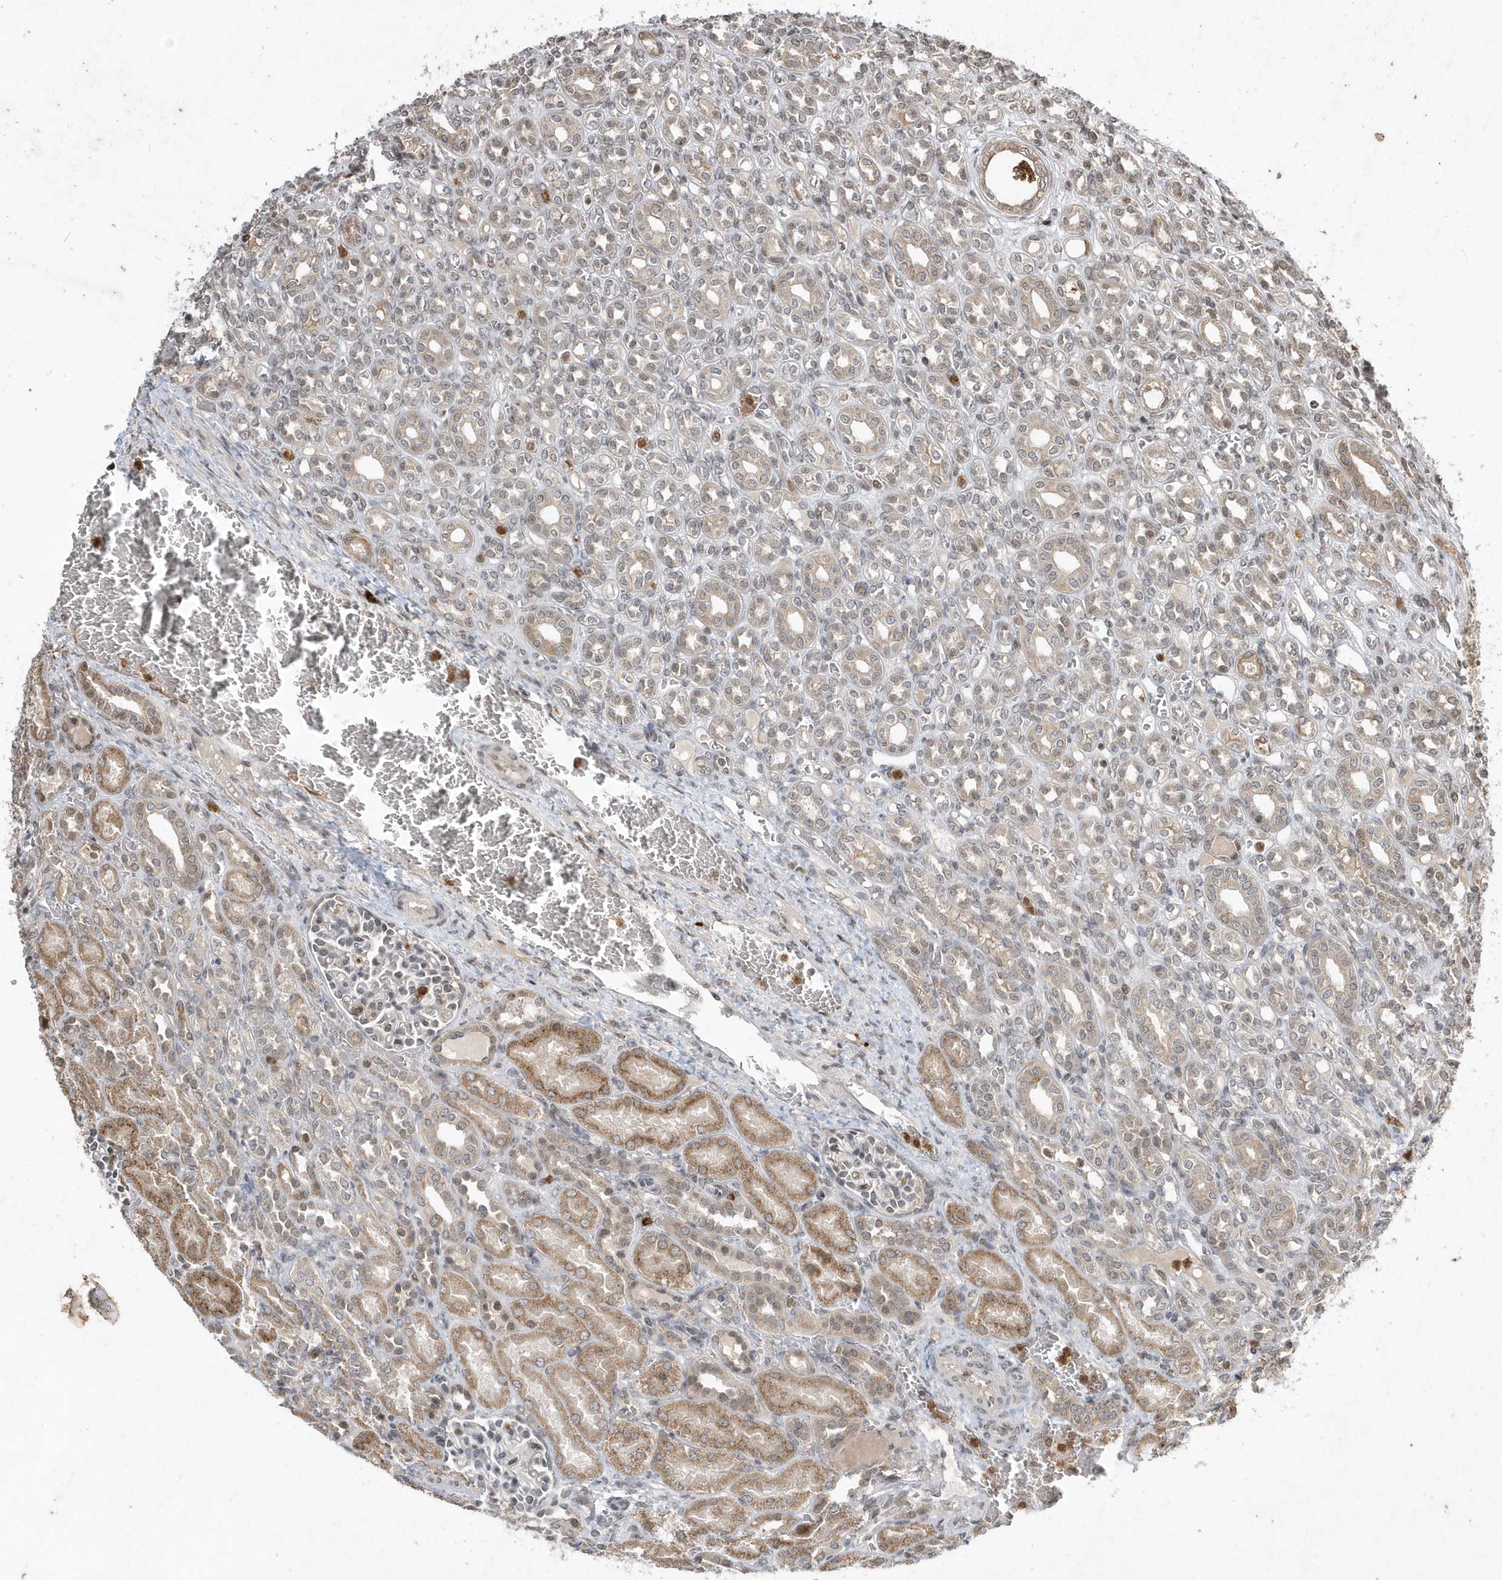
{"staining": {"intensity": "moderate", "quantity": "<25%", "location": "cytoplasmic/membranous,nuclear"}, "tissue": "kidney", "cell_type": "Cells in glomeruli", "image_type": "normal", "snomed": [{"axis": "morphology", "description": "Normal tissue, NOS"}, {"axis": "morphology", "description": "Neoplasm, malignant, NOS"}, {"axis": "topography", "description": "Kidney"}], "caption": "Cells in glomeruli exhibit low levels of moderate cytoplasmic/membranous,nuclear expression in about <25% of cells in benign kidney. (DAB (3,3'-diaminobenzidine) = brown stain, brightfield microscopy at high magnification).", "gene": "EIF2B1", "patient": {"sex": "female", "age": 1}}